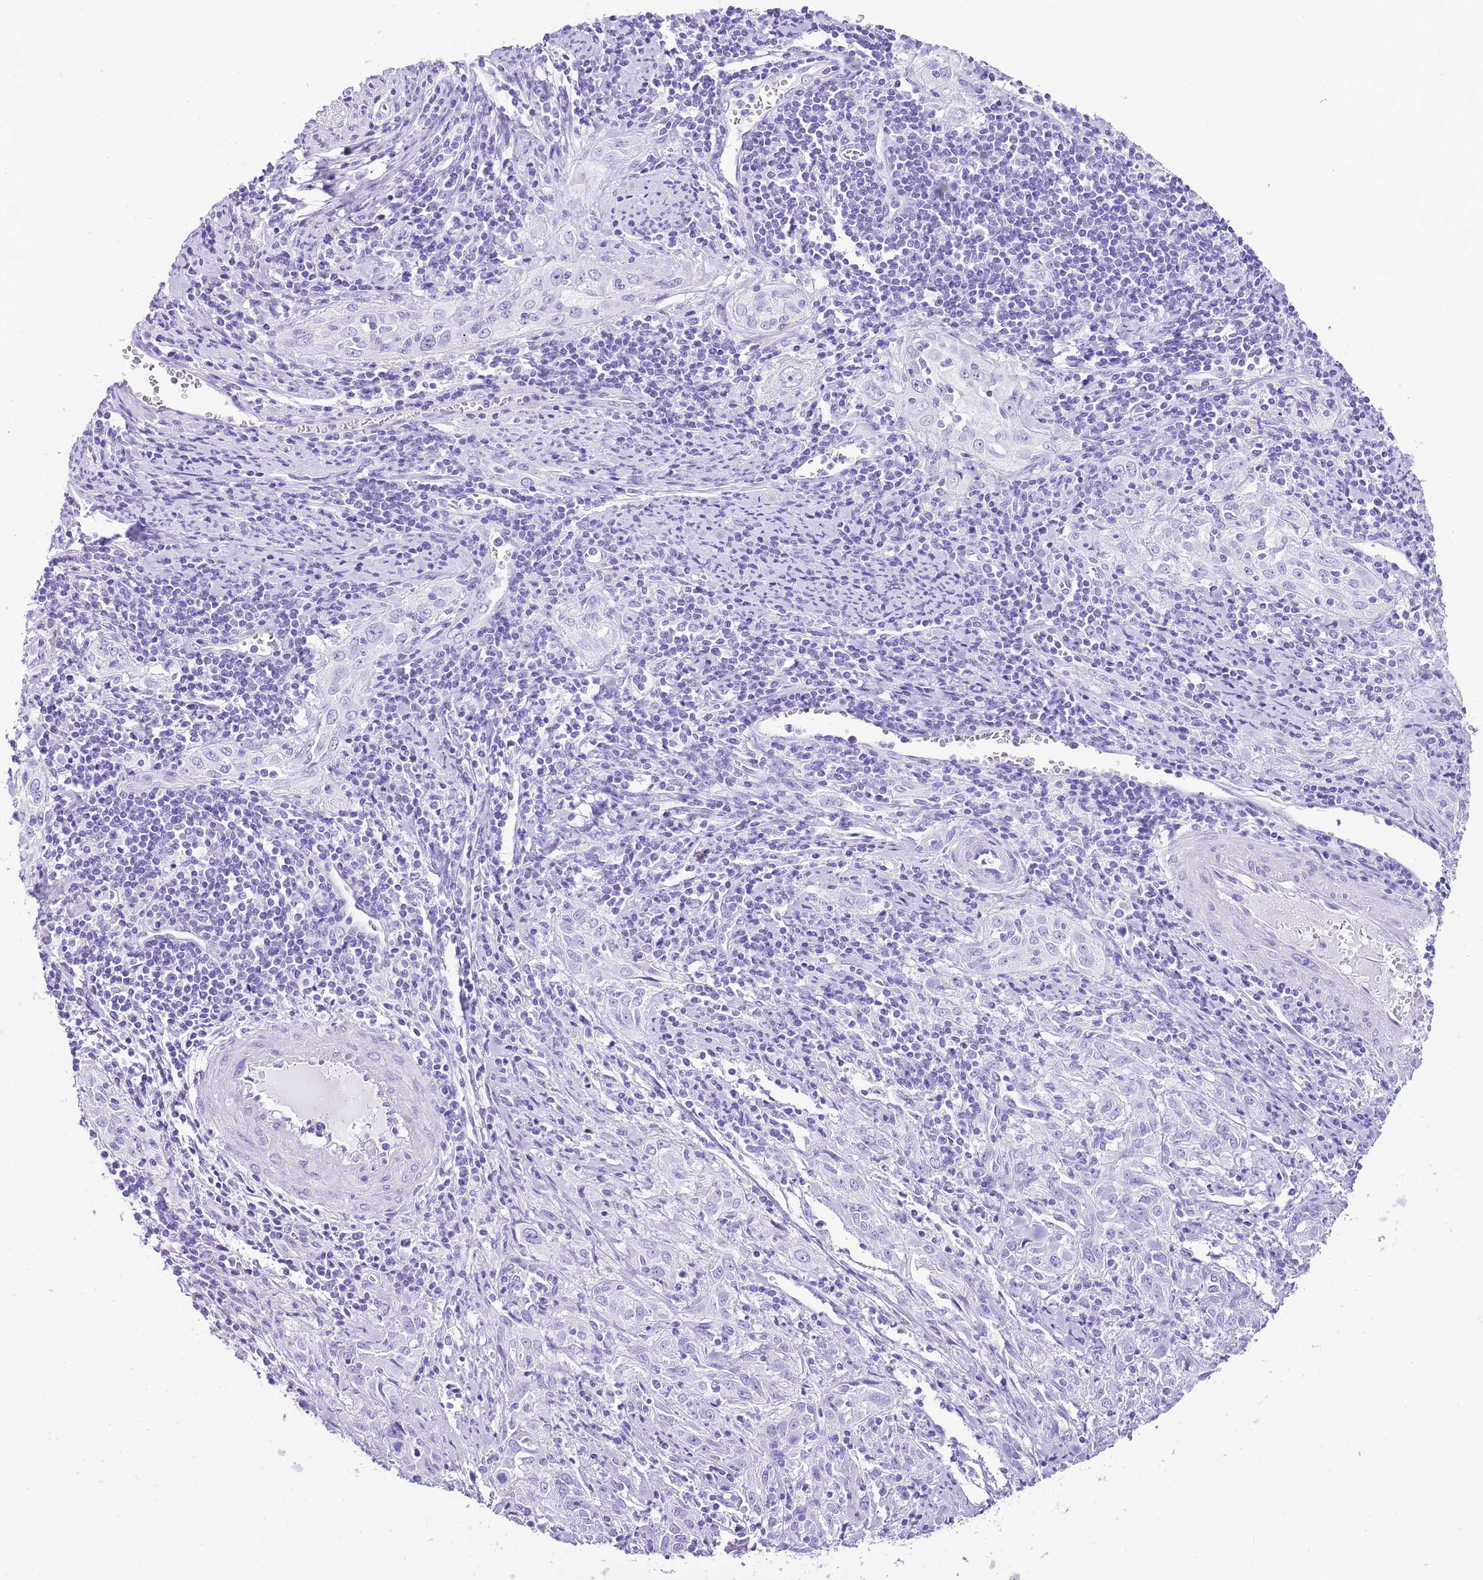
{"staining": {"intensity": "negative", "quantity": "none", "location": "none"}, "tissue": "cervical cancer", "cell_type": "Tumor cells", "image_type": "cancer", "snomed": [{"axis": "morphology", "description": "Squamous cell carcinoma, NOS"}, {"axis": "topography", "description": "Cervix"}], "caption": "Histopathology image shows no protein positivity in tumor cells of cervical cancer (squamous cell carcinoma) tissue.", "gene": "KCNC1", "patient": {"sex": "female", "age": 57}}